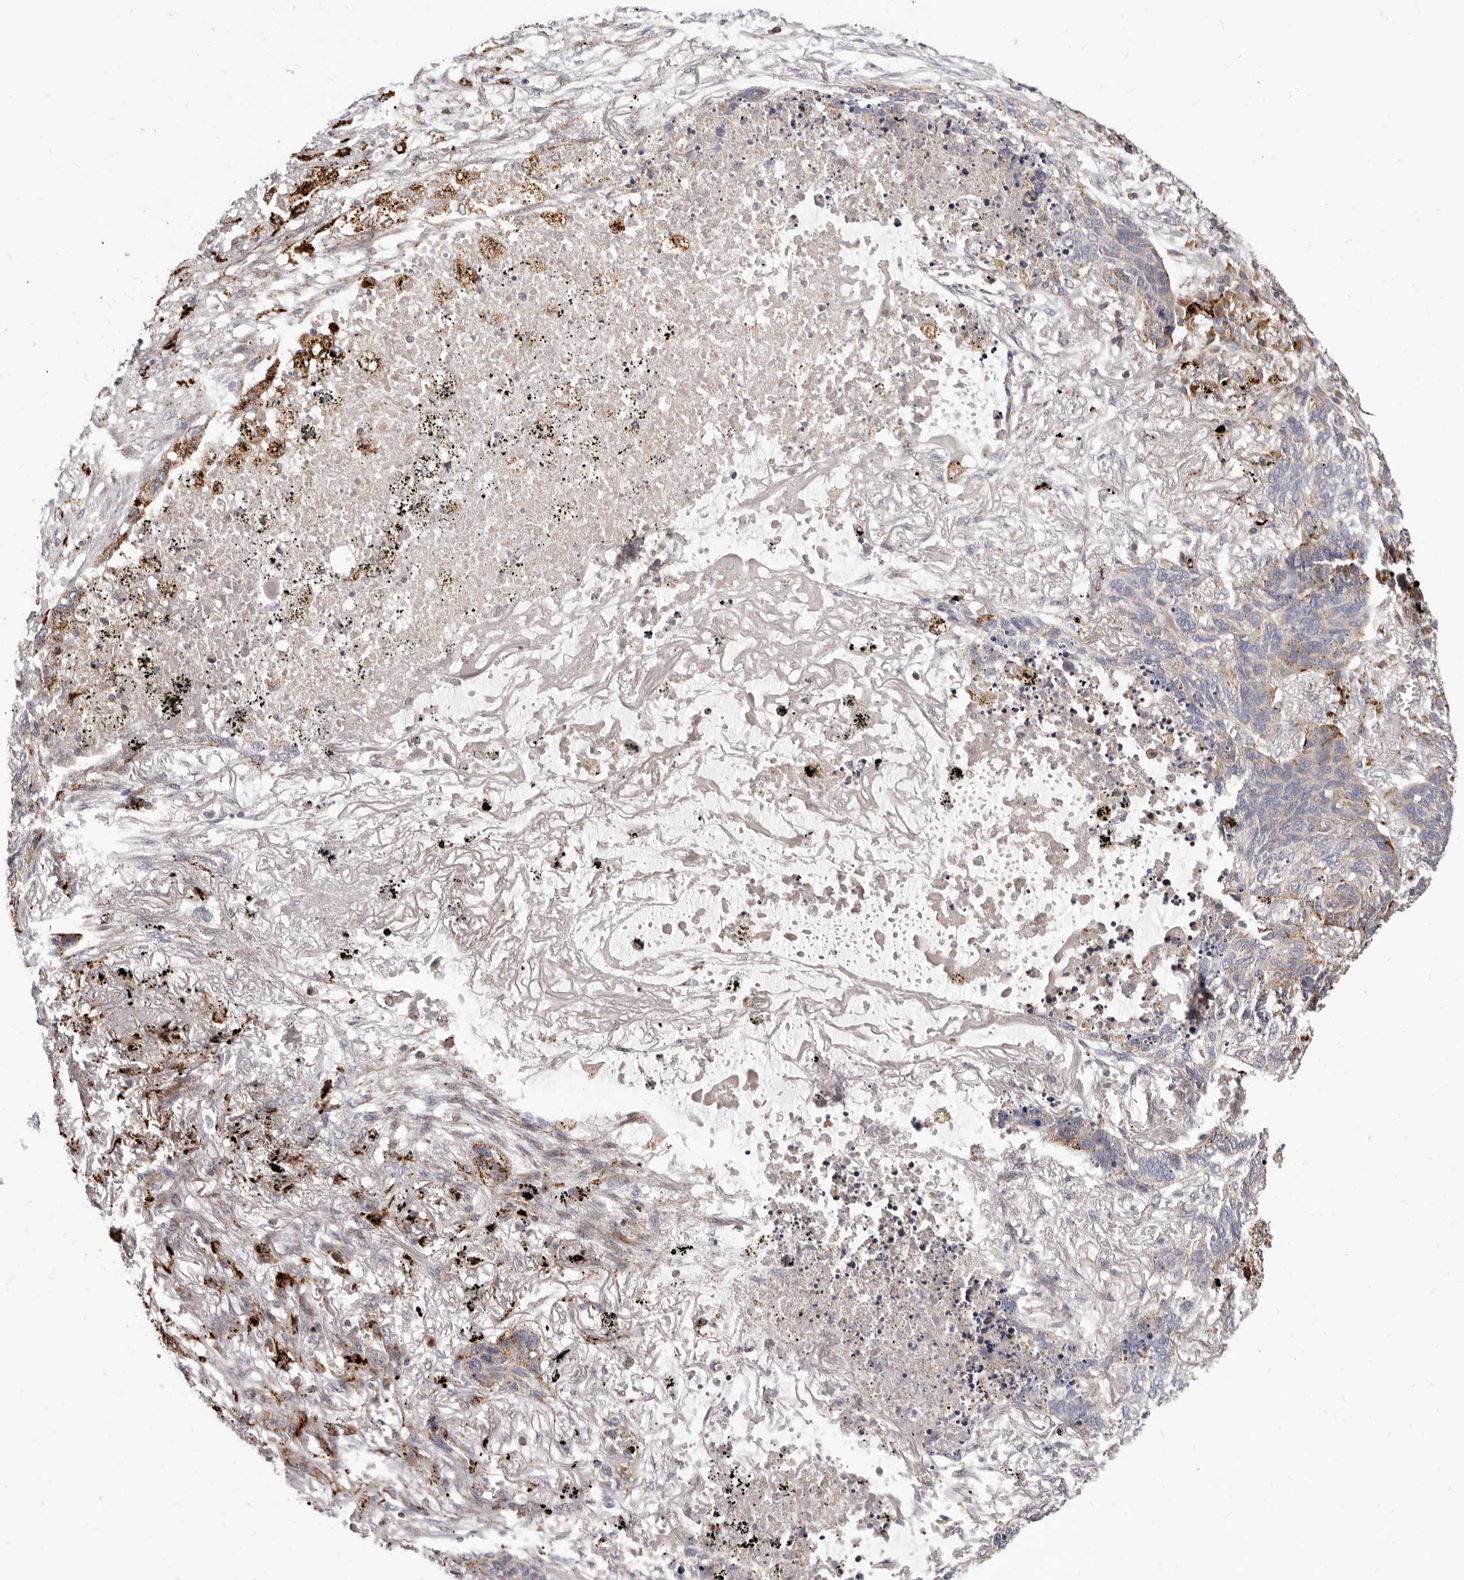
{"staining": {"intensity": "weak", "quantity": "<25%", "location": "cytoplasmic/membranous"}, "tissue": "lung cancer", "cell_type": "Tumor cells", "image_type": "cancer", "snomed": [{"axis": "morphology", "description": "Squamous cell carcinoma, NOS"}, {"axis": "topography", "description": "Lung"}], "caption": "The immunohistochemistry (IHC) histopathology image has no significant staining in tumor cells of lung cancer tissue. The staining was performed using DAB to visualize the protein expression in brown, while the nuclei were stained in blue with hematoxylin (Magnification: 20x).", "gene": "TOR3A", "patient": {"sex": "female", "age": 63}}